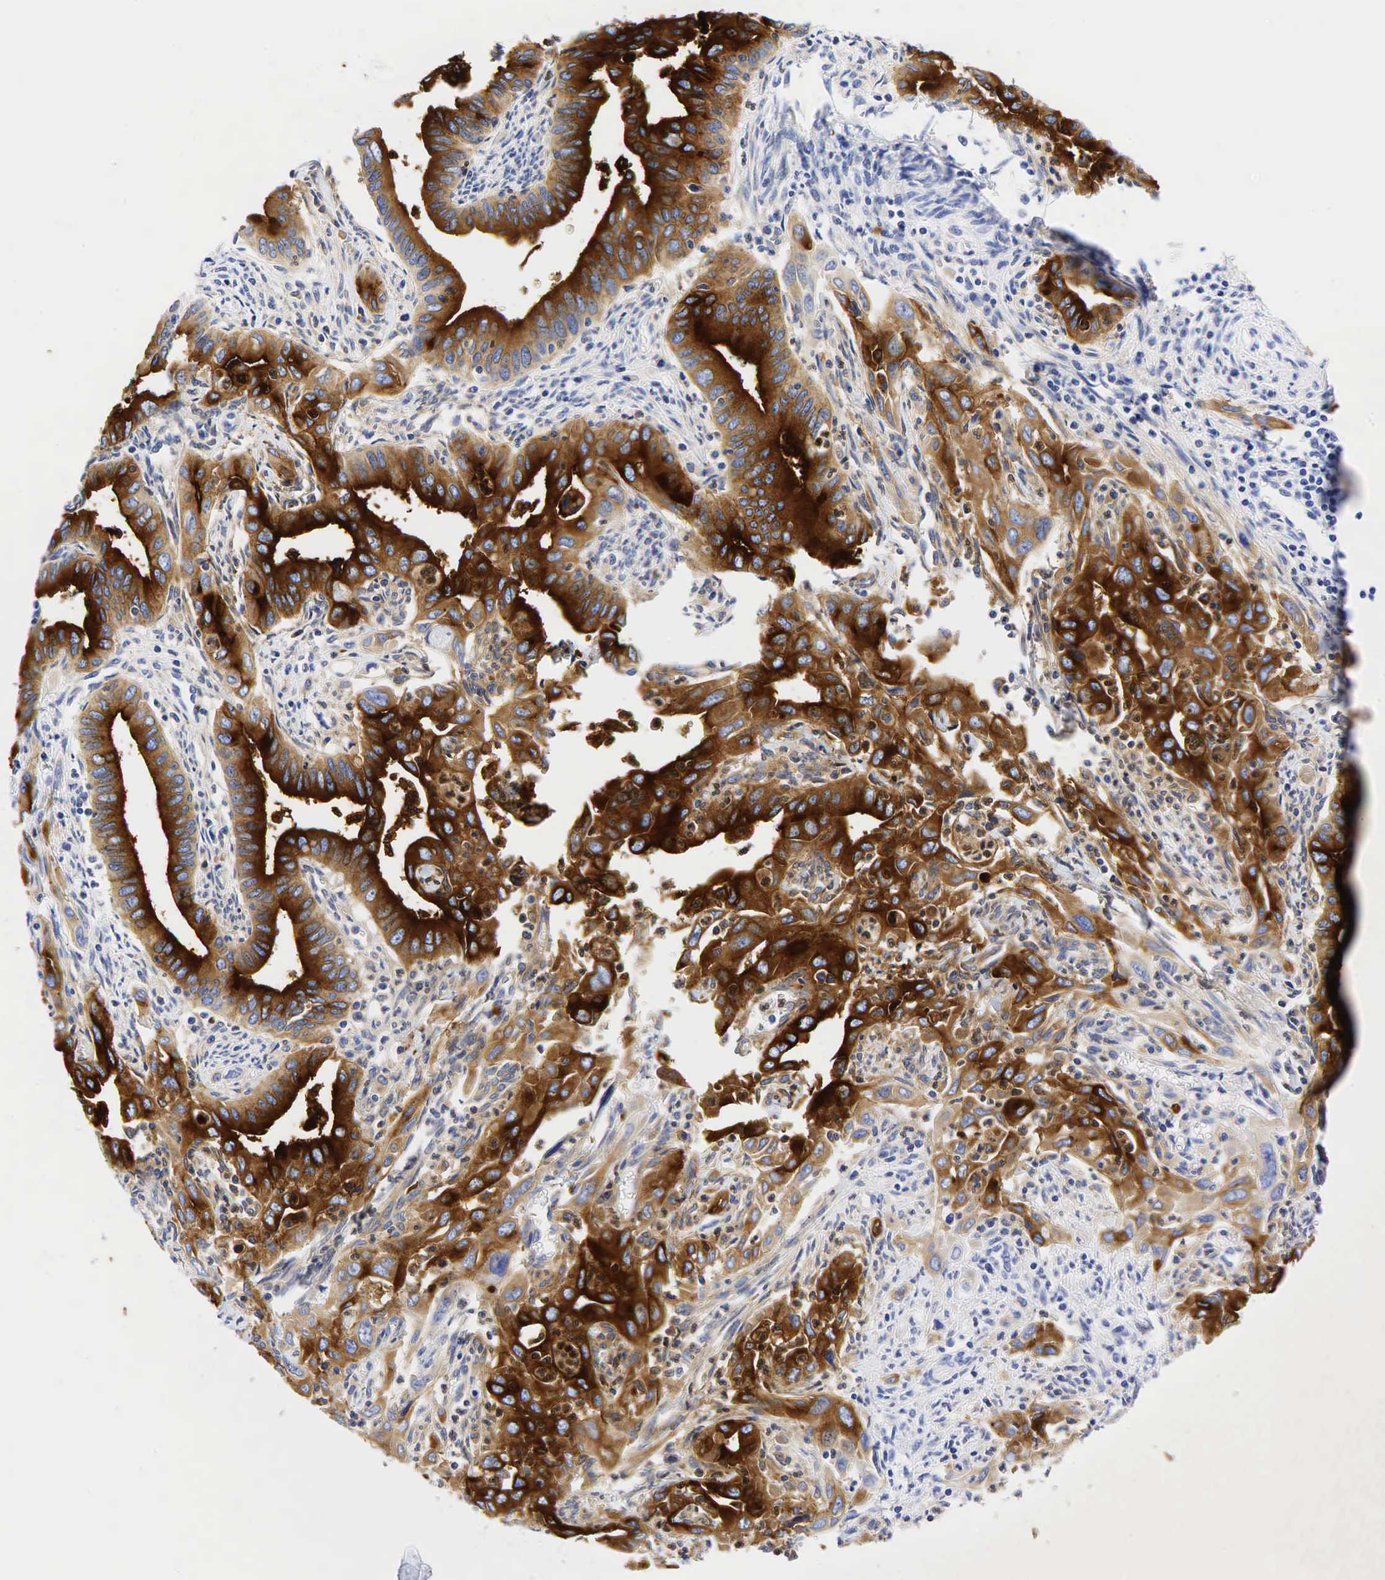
{"staining": {"intensity": "strong", "quantity": ">75%", "location": "cytoplasmic/membranous"}, "tissue": "cervical cancer", "cell_type": "Tumor cells", "image_type": "cancer", "snomed": [{"axis": "morphology", "description": "Normal tissue, NOS"}, {"axis": "morphology", "description": "Adenocarcinoma, NOS"}, {"axis": "topography", "description": "Cervix"}], "caption": "This is an image of IHC staining of adenocarcinoma (cervical), which shows strong staining in the cytoplasmic/membranous of tumor cells.", "gene": "CEACAM5", "patient": {"sex": "female", "age": 34}}